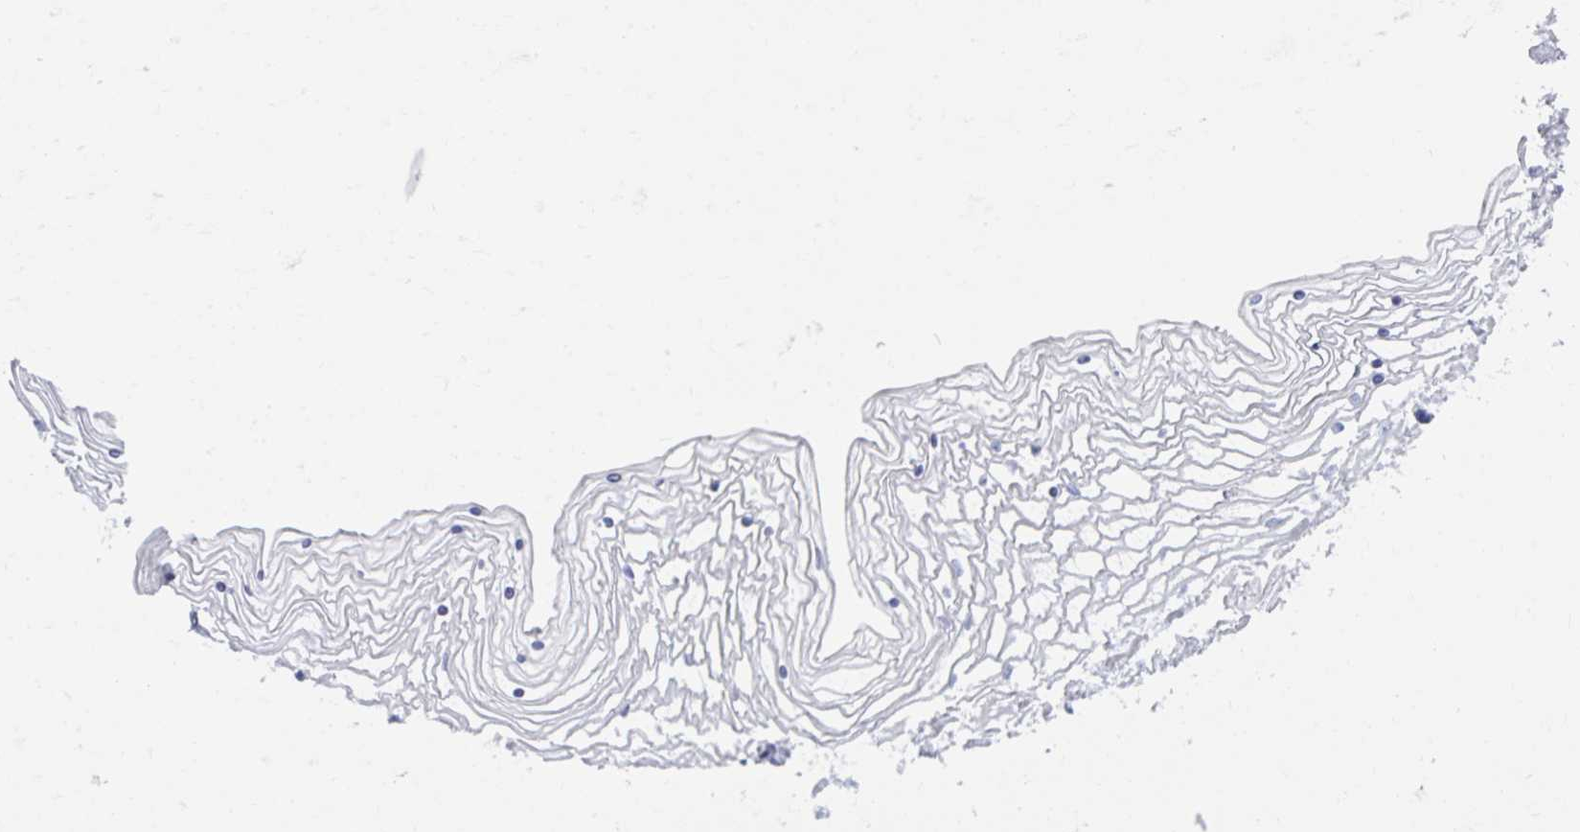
{"staining": {"intensity": "negative", "quantity": "none", "location": "none"}, "tissue": "vagina", "cell_type": "Squamous epithelial cells", "image_type": "normal", "snomed": [{"axis": "morphology", "description": "Normal tissue, NOS"}, {"axis": "topography", "description": "Vagina"}], "caption": "A photomicrograph of vagina stained for a protein exhibits no brown staining in squamous epithelial cells.", "gene": "MYLK2", "patient": {"sex": "female", "age": 45}}